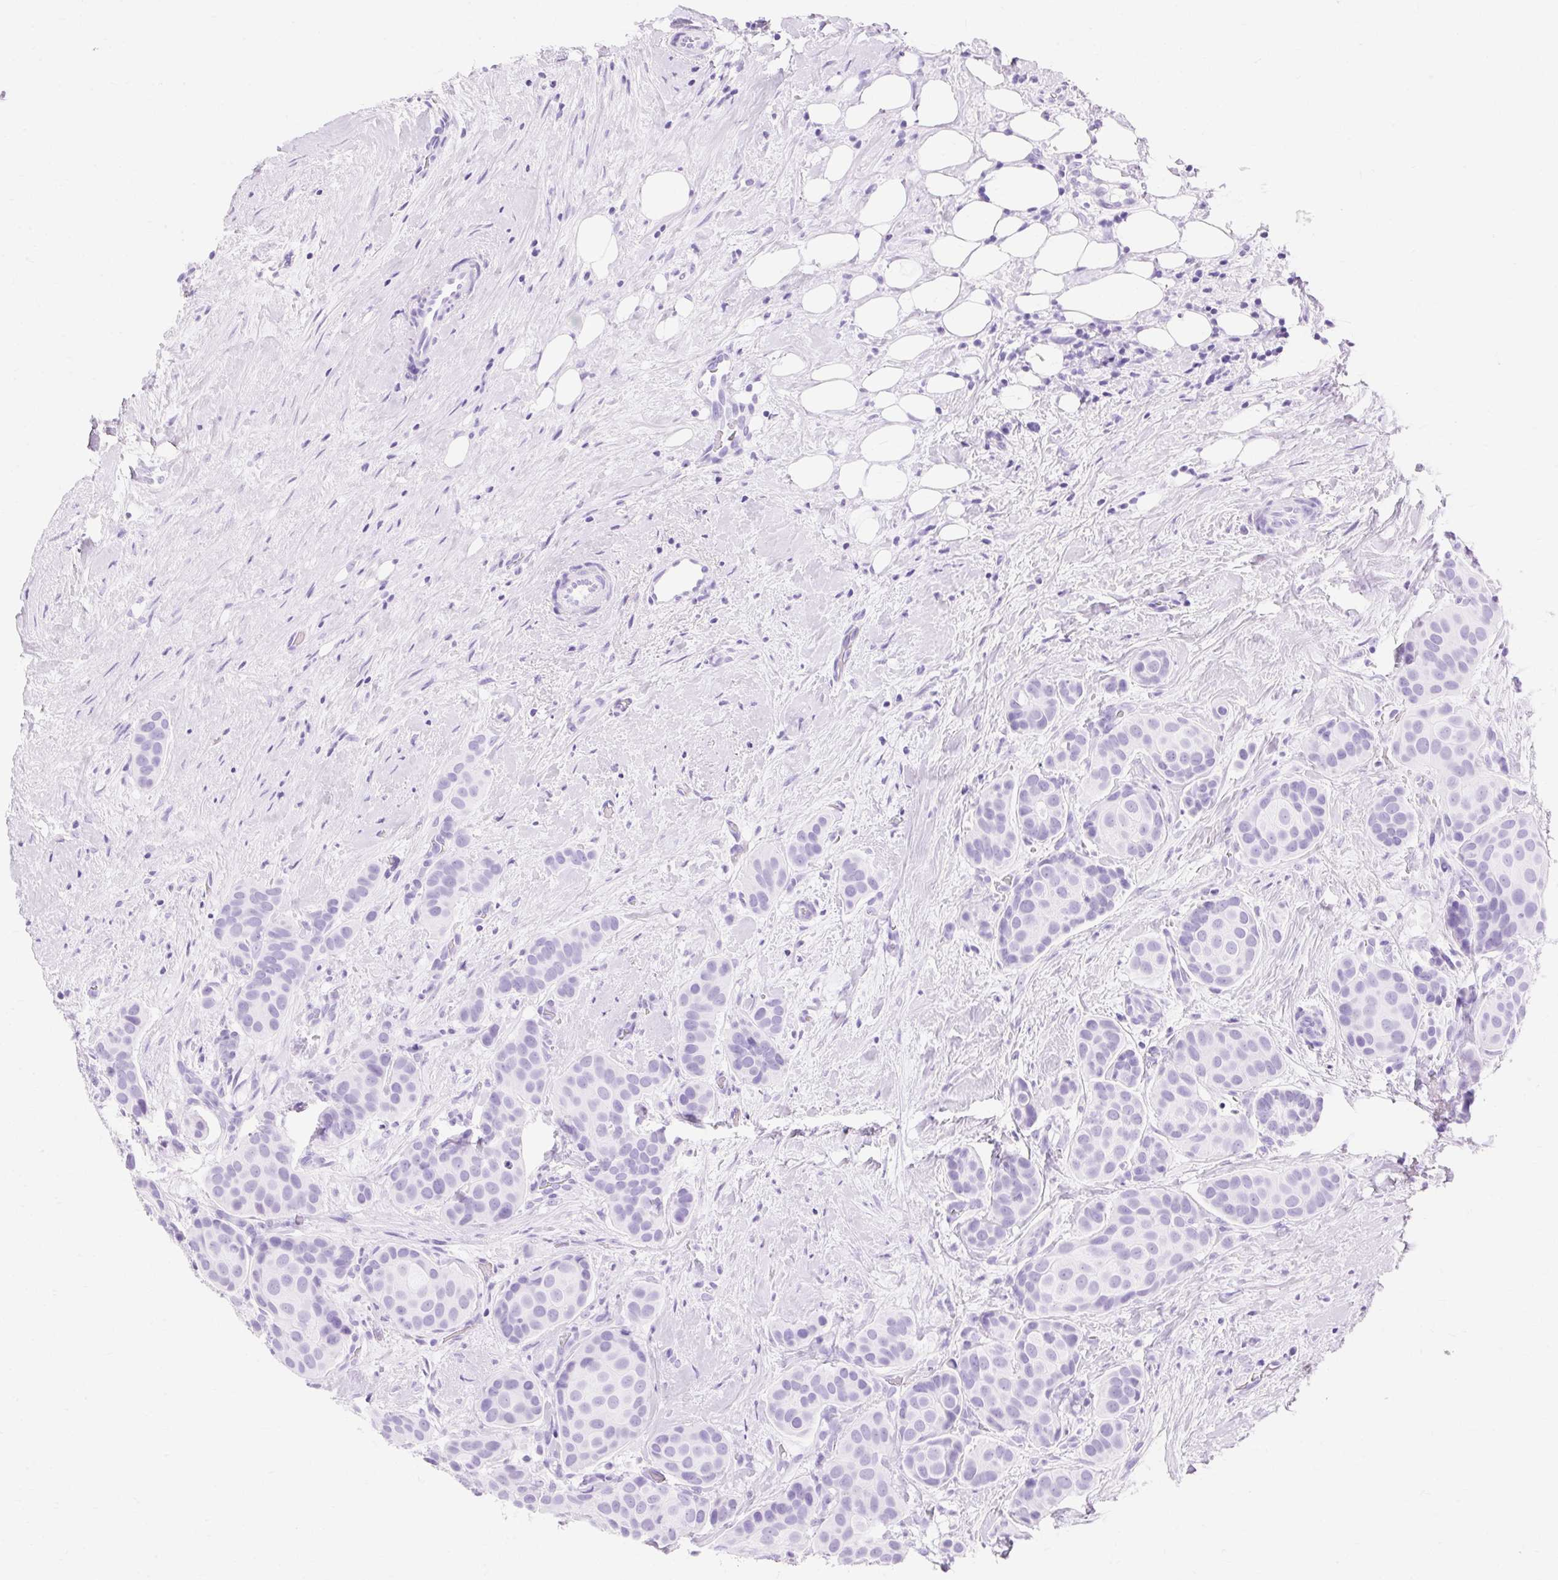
{"staining": {"intensity": "negative", "quantity": "none", "location": "none"}, "tissue": "breast cancer", "cell_type": "Tumor cells", "image_type": "cancer", "snomed": [{"axis": "morphology", "description": "Duct carcinoma"}, {"axis": "topography", "description": "Breast"}], "caption": "Immunohistochemistry of human breast infiltrating ductal carcinoma reveals no expression in tumor cells.", "gene": "MBP", "patient": {"sex": "female", "age": 70}}